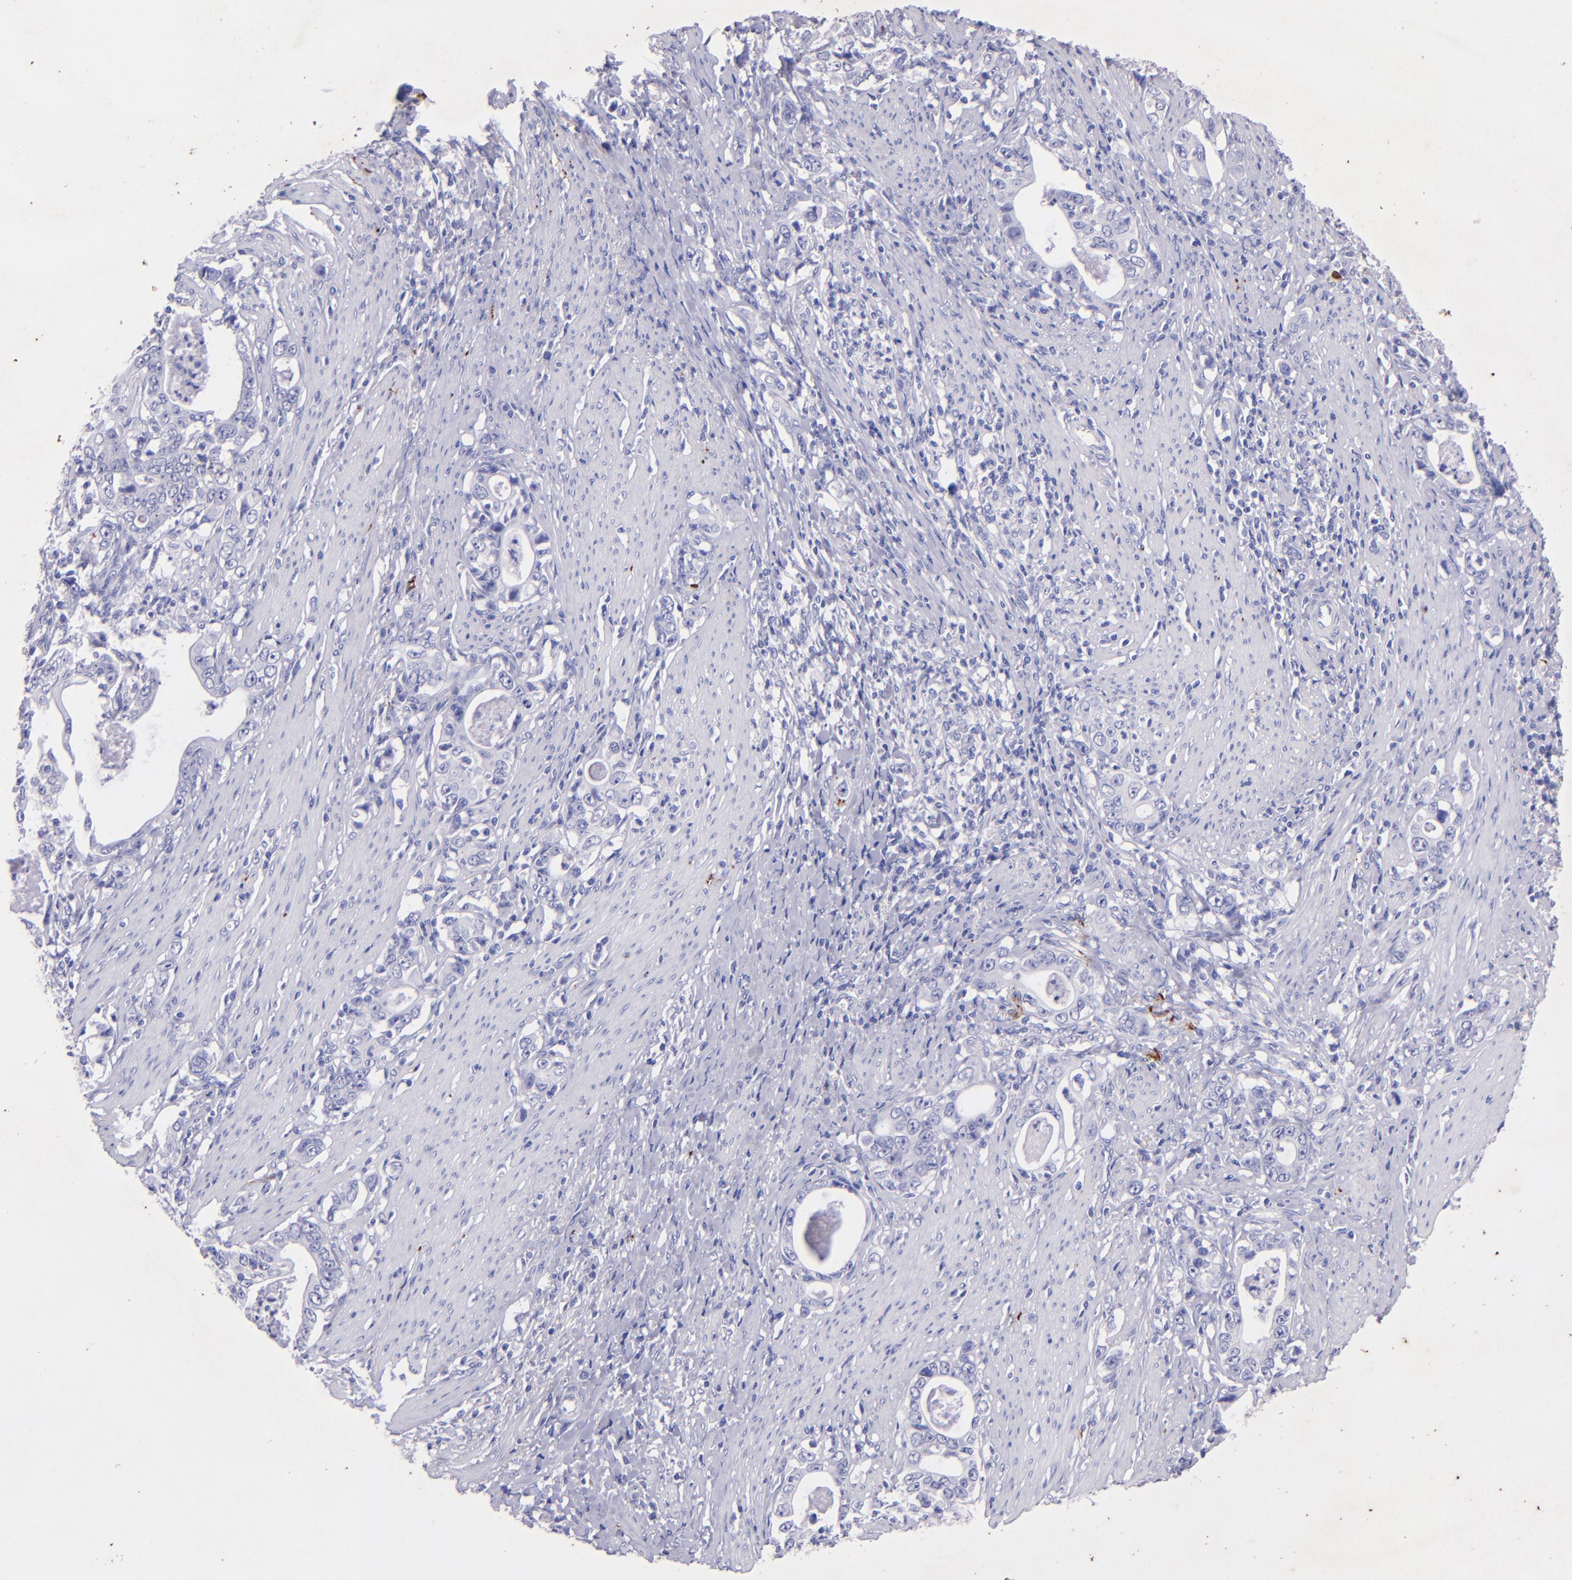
{"staining": {"intensity": "negative", "quantity": "none", "location": "none"}, "tissue": "stomach cancer", "cell_type": "Tumor cells", "image_type": "cancer", "snomed": [{"axis": "morphology", "description": "Adenocarcinoma, NOS"}, {"axis": "topography", "description": "Stomach, lower"}], "caption": "Immunohistochemistry (IHC) histopathology image of neoplastic tissue: human adenocarcinoma (stomach) stained with DAB reveals no significant protein positivity in tumor cells.", "gene": "UCHL1", "patient": {"sex": "female", "age": 72}}